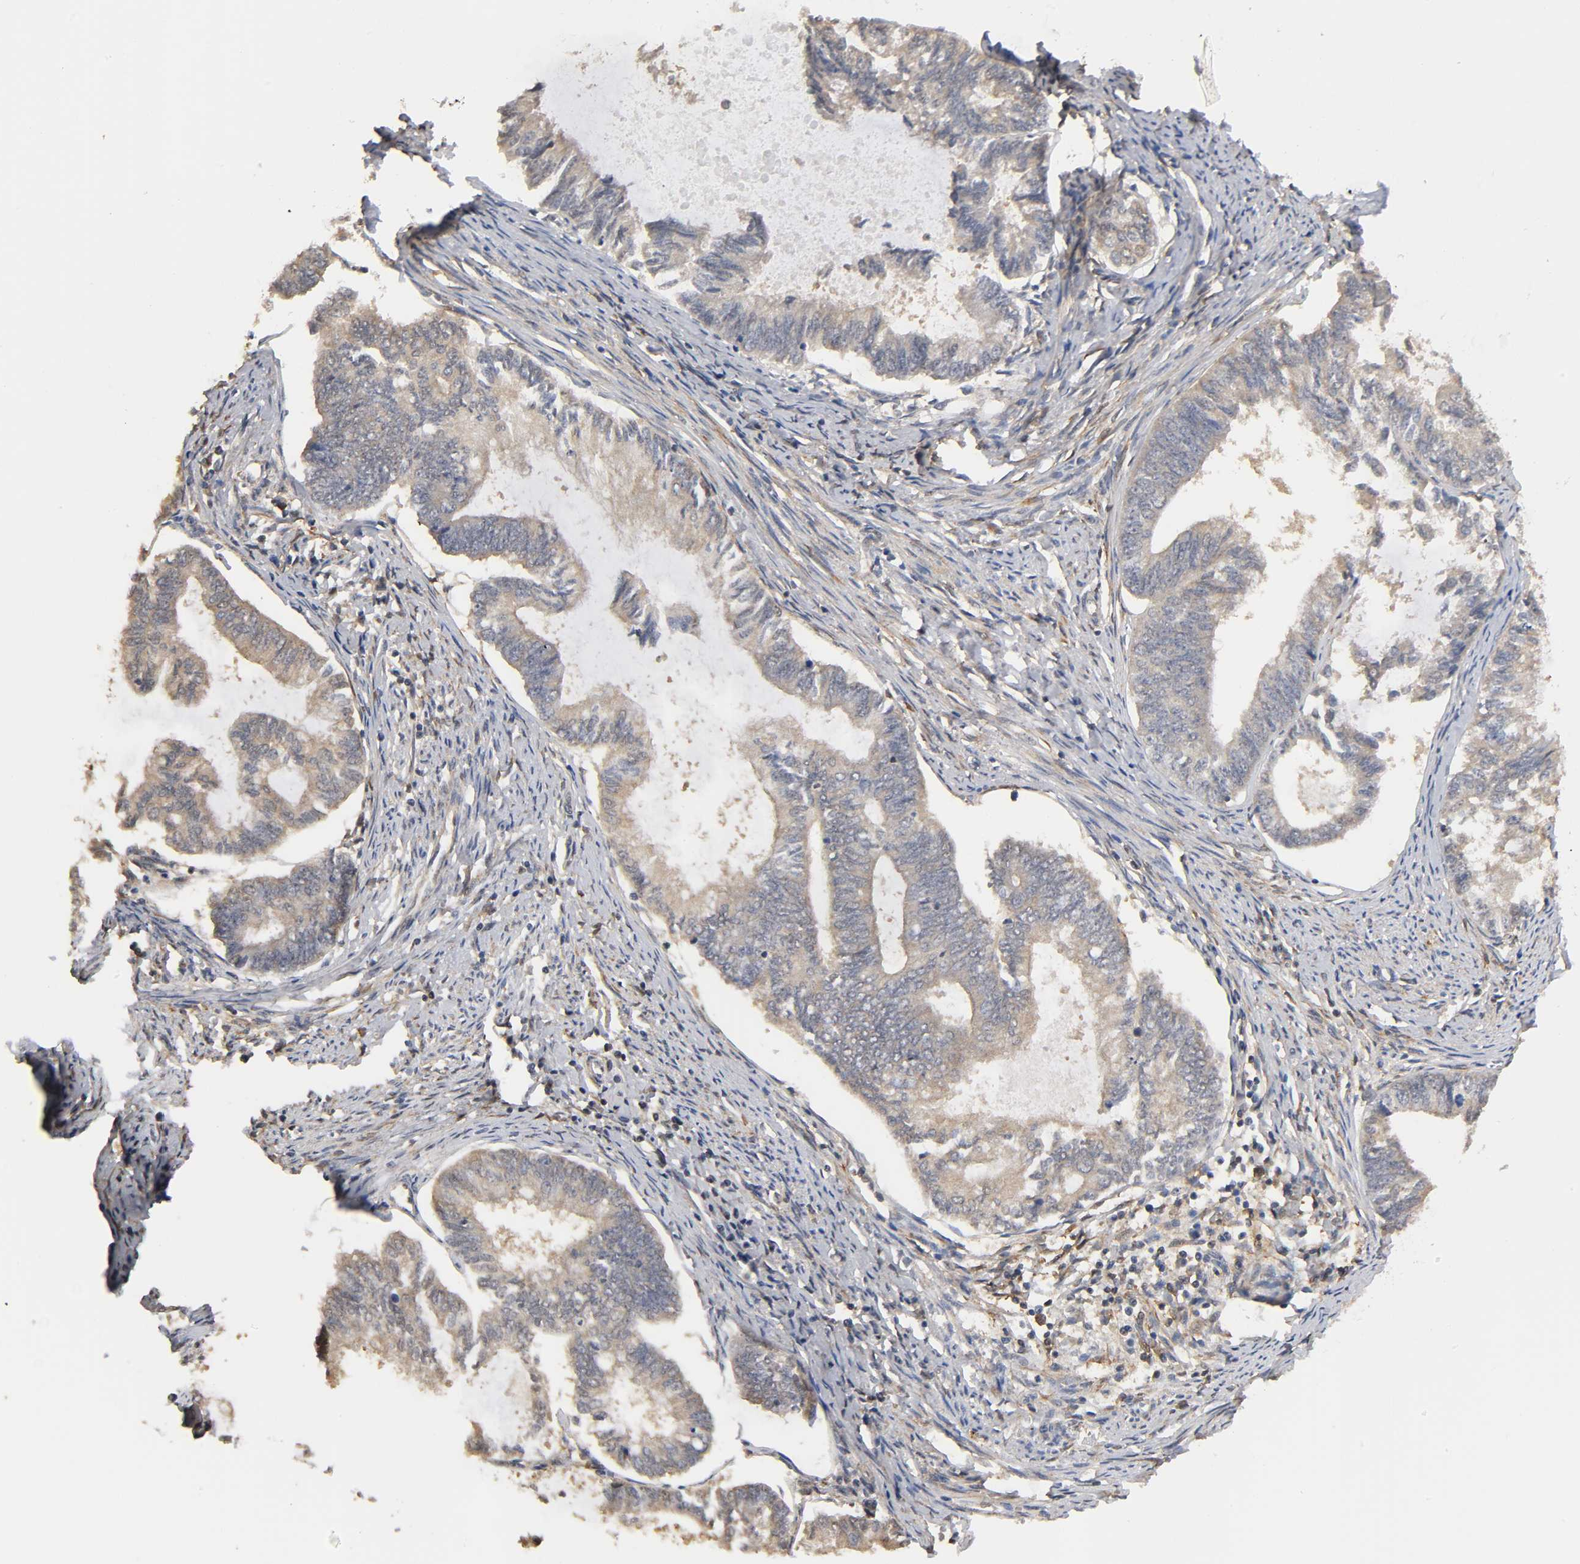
{"staining": {"intensity": "weak", "quantity": "25%-75%", "location": "cytoplasmic/membranous"}, "tissue": "endometrial cancer", "cell_type": "Tumor cells", "image_type": "cancer", "snomed": [{"axis": "morphology", "description": "Adenocarcinoma, NOS"}, {"axis": "topography", "description": "Endometrium"}], "caption": "Immunohistochemistry histopathology image of neoplastic tissue: adenocarcinoma (endometrial) stained using immunohistochemistry (IHC) demonstrates low levels of weak protein expression localized specifically in the cytoplasmic/membranous of tumor cells, appearing as a cytoplasmic/membranous brown color.", "gene": "PDE5A", "patient": {"sex": "female", "age": 86}}